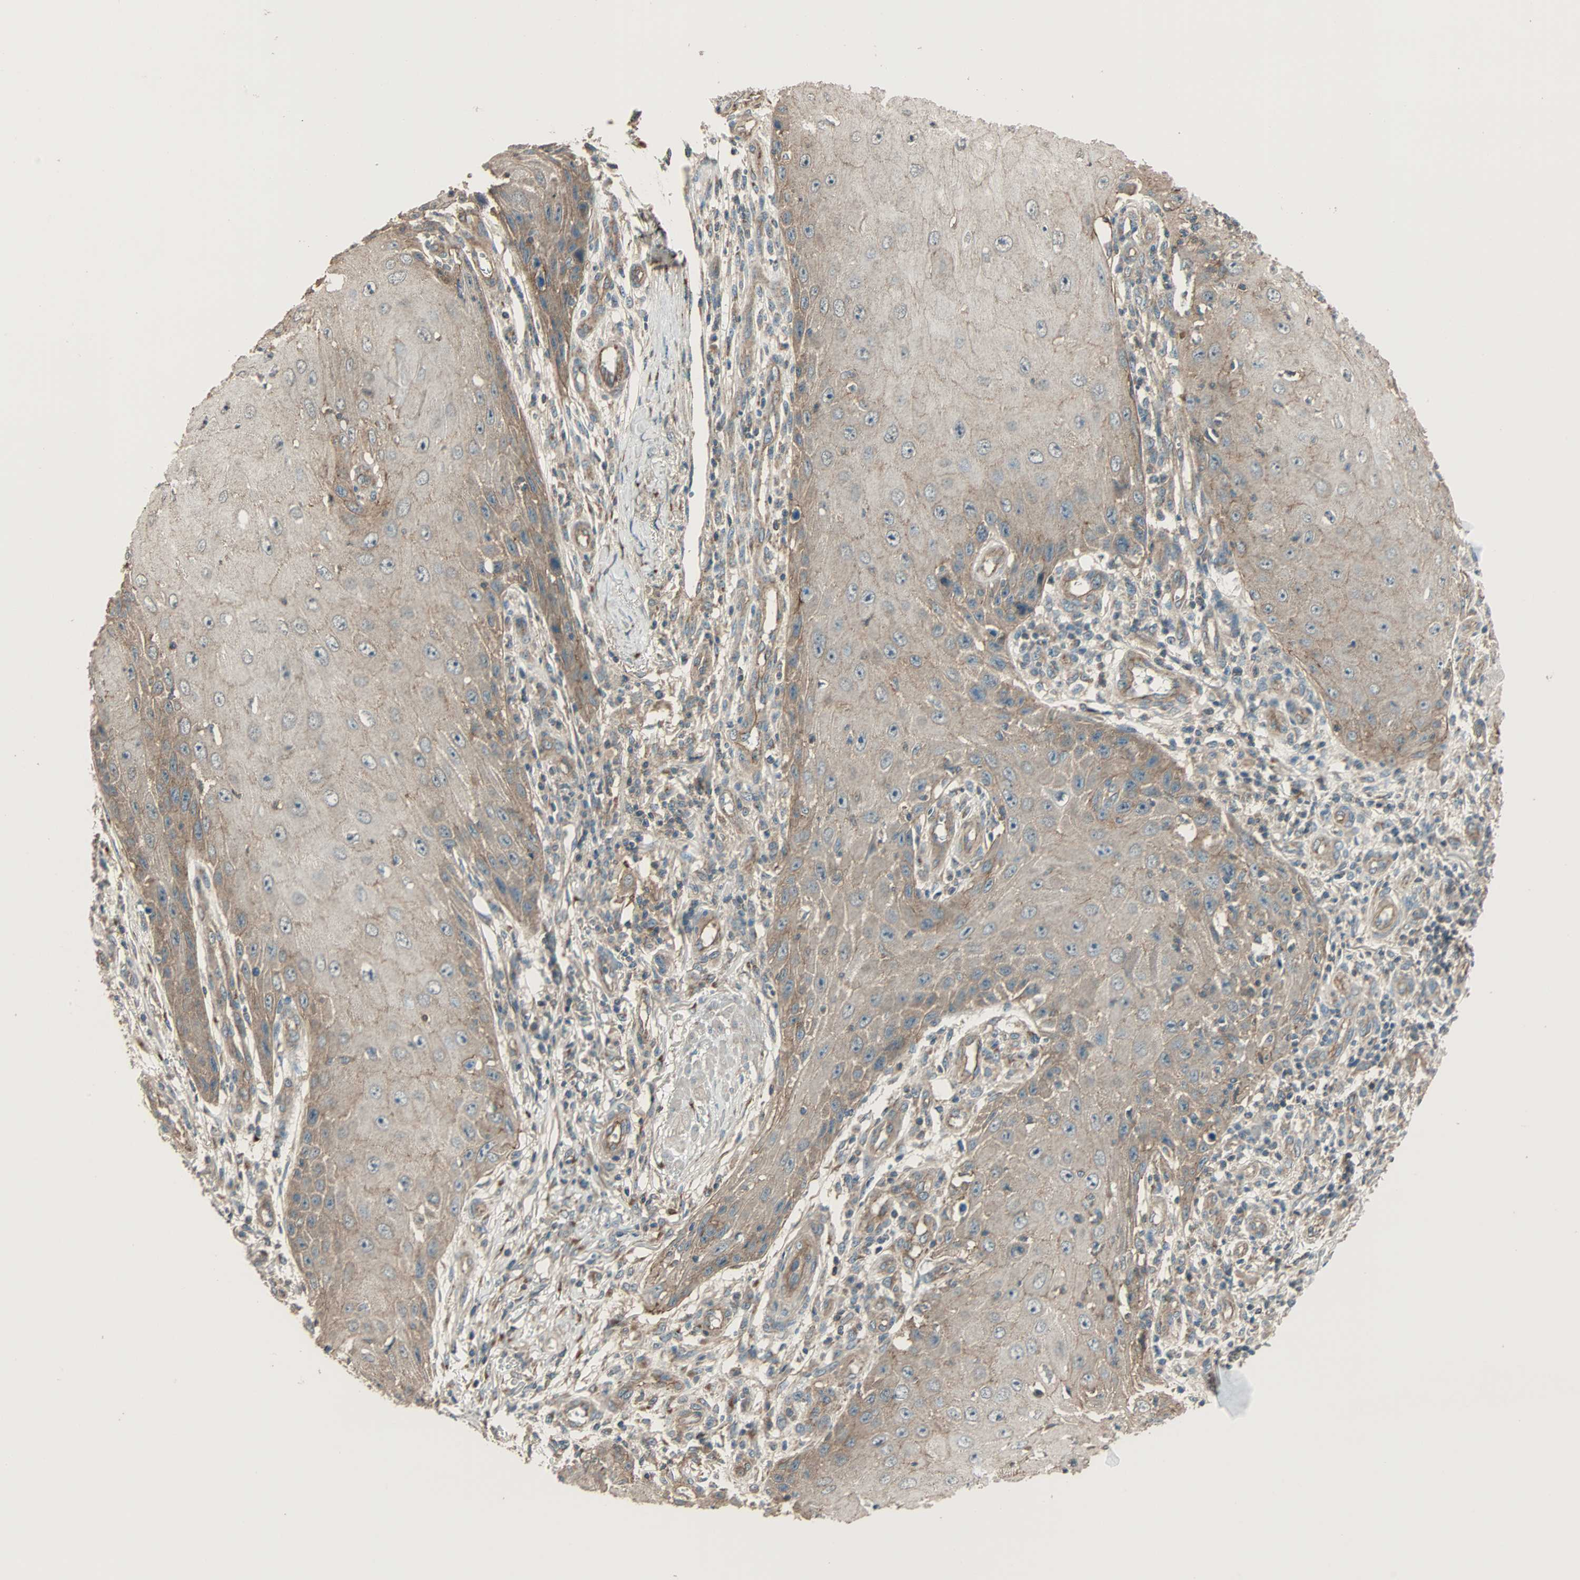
{"staining": {"intensity": "weak", "quantity": ">75%", "location": "cytoplasmic/membranous"}, "tissue": "skin cancer", "cell_type": "Tumor cells", "image_type": "cancer", "snomed": [{"axis": "morphology", "description": "Squamous cell carcinoma, NOS"}, {"axis": "topography", "description": "Skin"}], "caption": "Brown immunohistochemical staining in human skin squamous cell carcinoma exhibits weak cytoplasmic/membranous expression in approximately >75% of tumor cells.", "gene": "MAP3K21", "patient": {"sex": "female", "age": 73}}